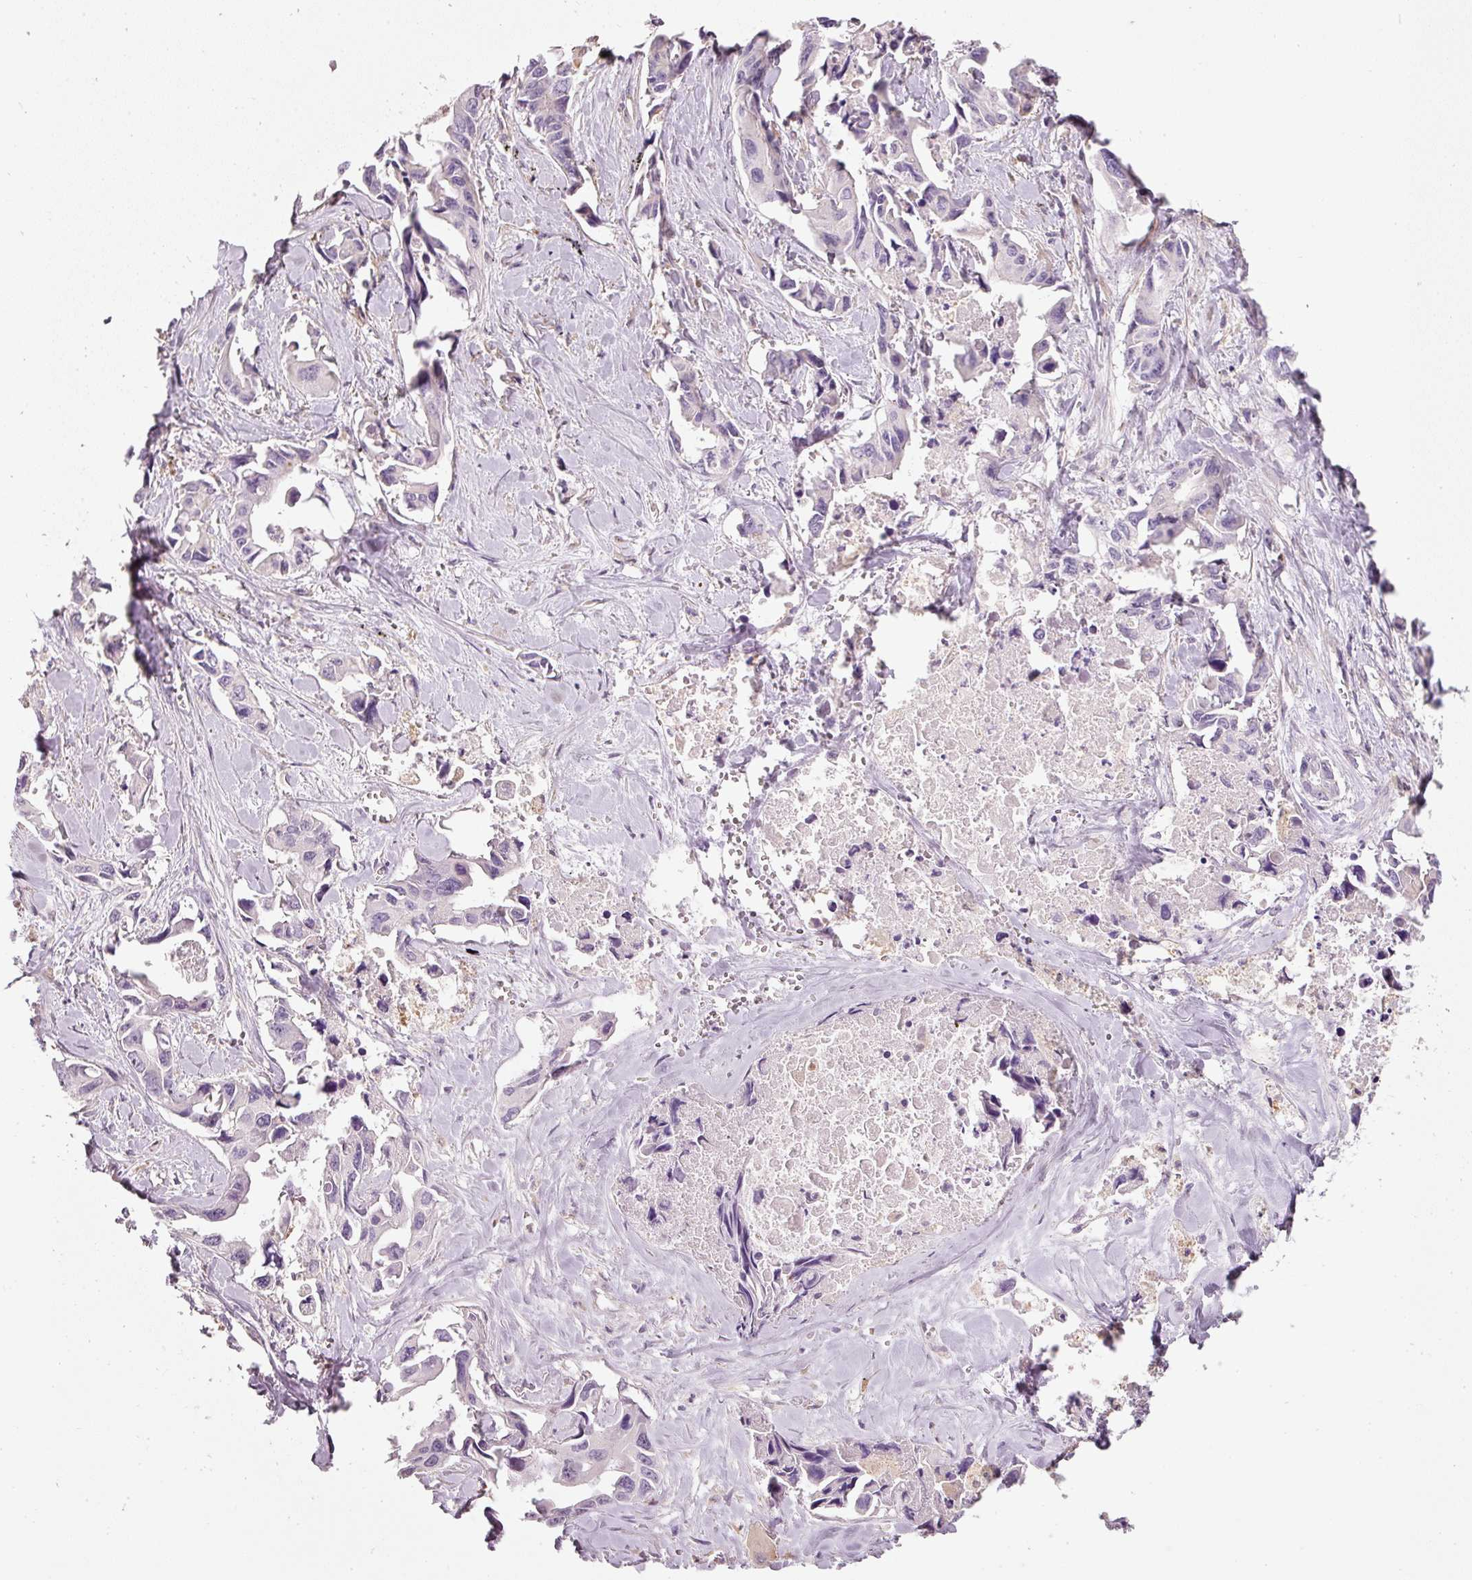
{"staining": {"intensity": "negative", "quantity": "none", "location": "none"}, "tissue": "lung cancer", "cell_type": "Tumor cells", "image_type": "cancer", "snomed": [{"axis": "morphology", "description": "Adenocarcinoma, NOS"}, {"axis": "topography", "description": "Lung"}], "caption": "This is an IHC micrograph of lung adenocarcinoma. There is no positivity in tumor cells.", "gene": "OSR2", "patient": {"sex": "male", "age": 64}}